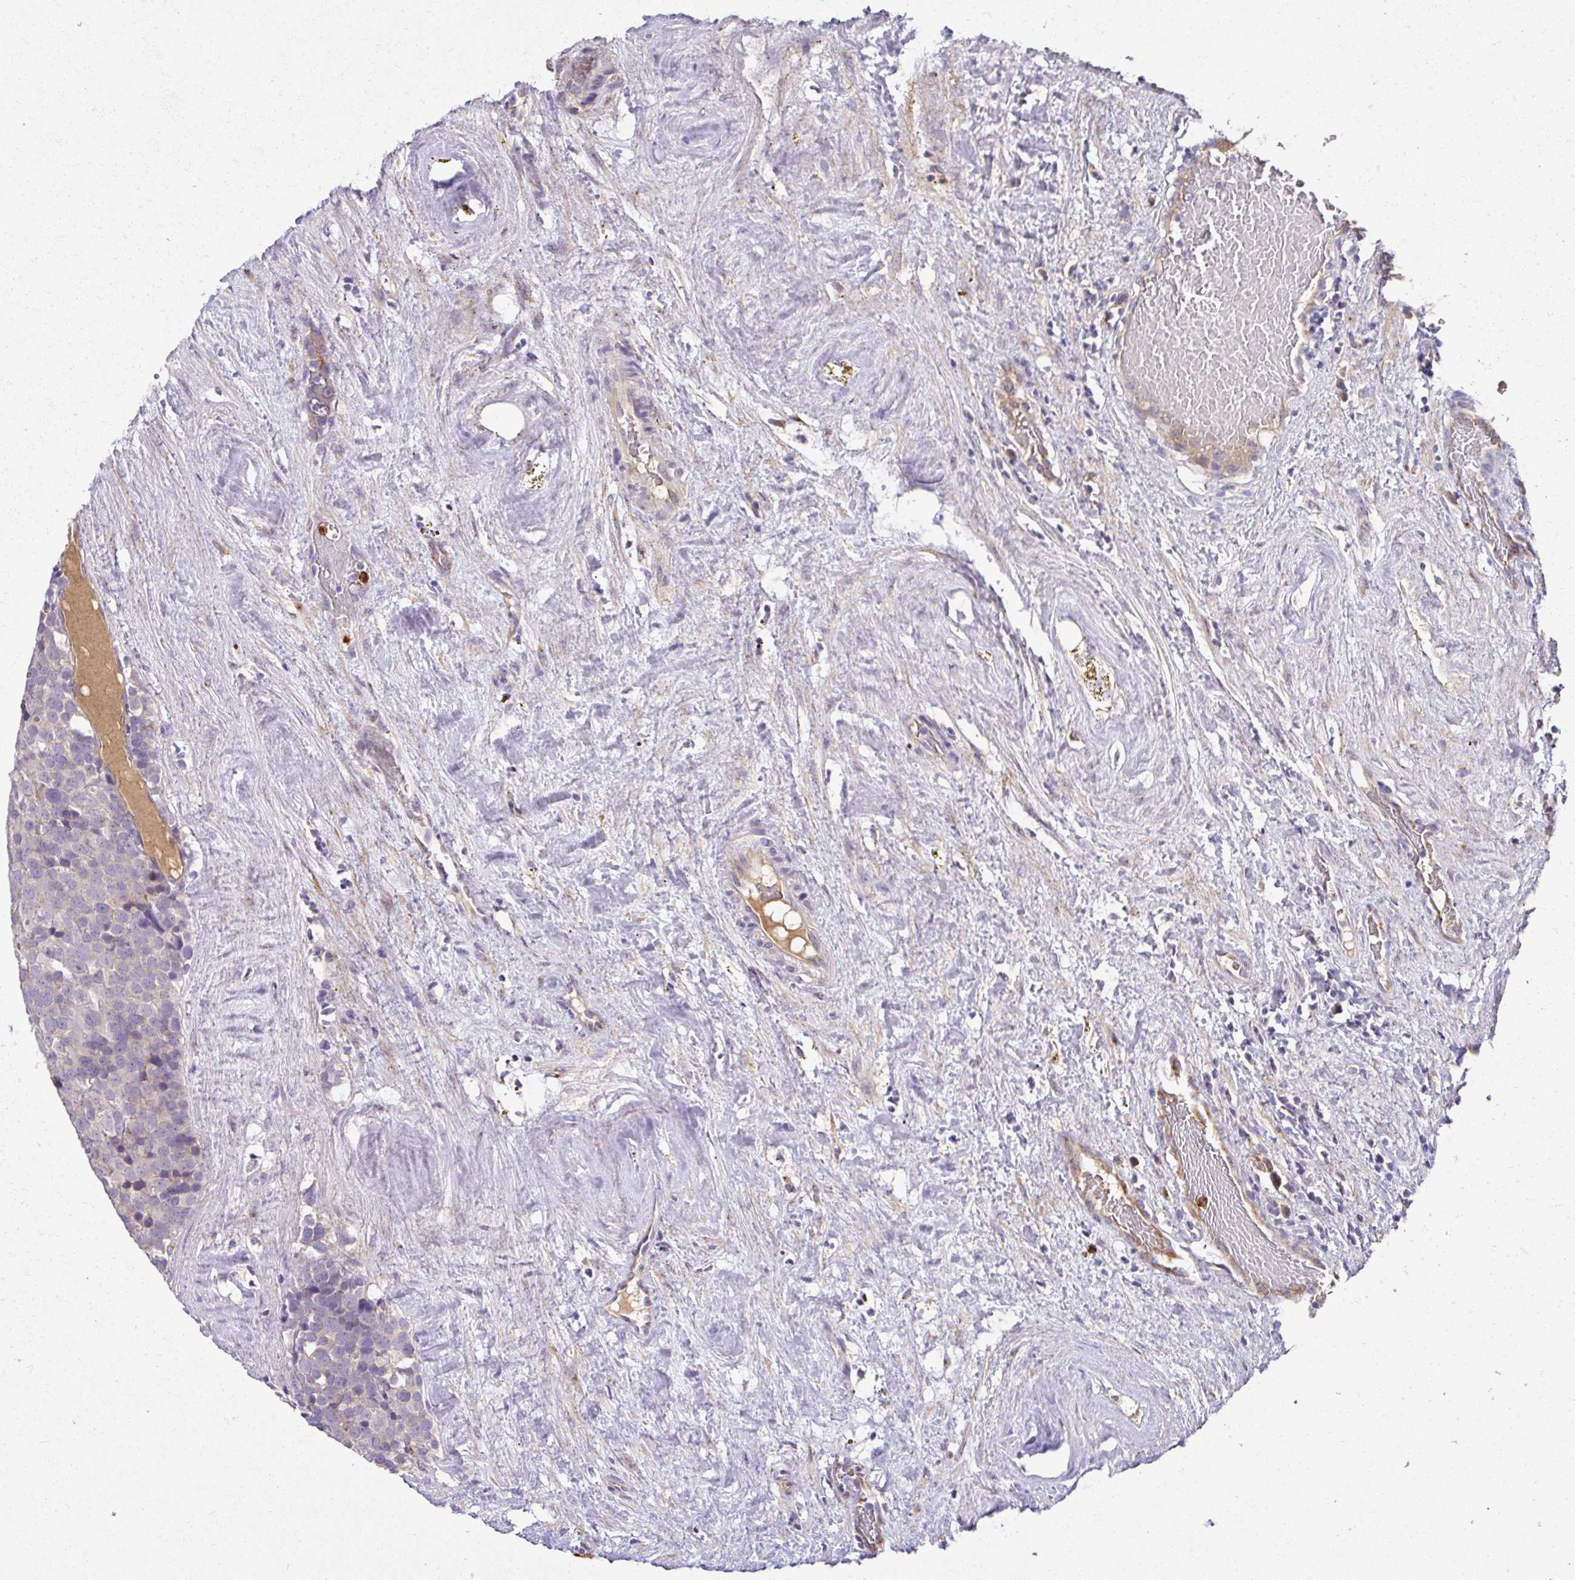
{"staining": {"intensity": "weak", "quantity": "<25%", "location": "cytoplasmic/membranous"}, "tissue": "testis cancer", "cell_type": "Tumor cells", "image_type": "cancer", "snomed": [{"axis": "morphology", "description": "Seminoma, NOS"}, {"axis": "topography", "description": "Testis"}], "caption": "High magnification brightfield microscopy of testis cancer (seminoma) stained with DAB (3,3'-diaminobenzidine) (brown) and counterstained with hematoxylin (blue): tumor cells show no significant positivity.", "gene": "CRISP3", "patient": {"sex": "male", "age": 71}}